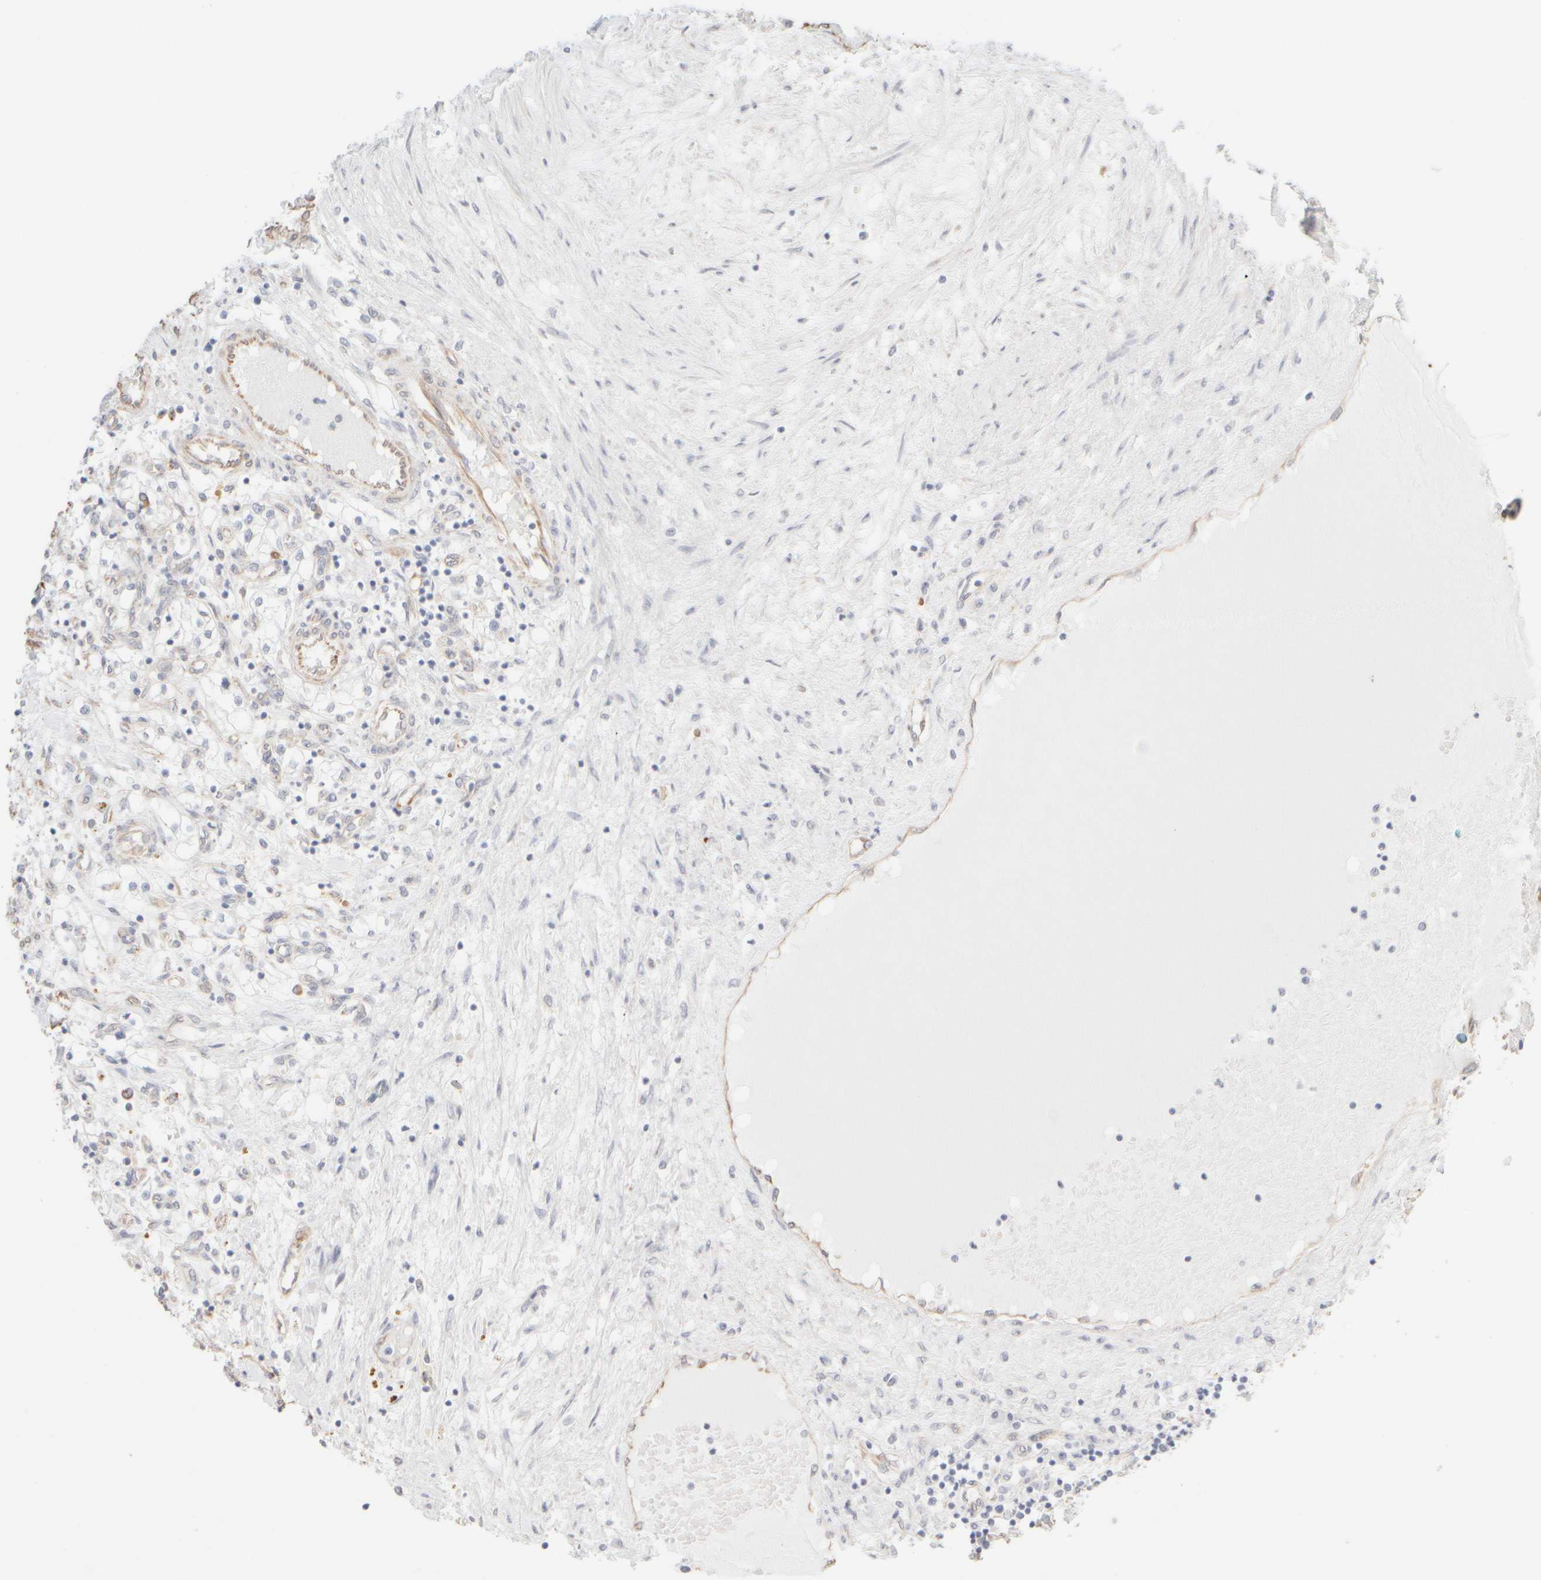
{"staining": {"intensity": "negative", "quantity": "none", "location": "none"}, "tissue": "renal cancer", "cell_type": "Tumor cells", "image_type": "cancer", "snomed": [{"axis": "morphology", "description": "Adenocarcinoma, NOS"}, {"axis": "topography", "description": "Kidney"}], "caption": "This is an immunohistochemistry (IHC) photomicrograph of renal adenocarcinoma. There is no positivity in tumor cells.", "gene": "KRT15", "patient": {"sex": "male", "age": 68}}